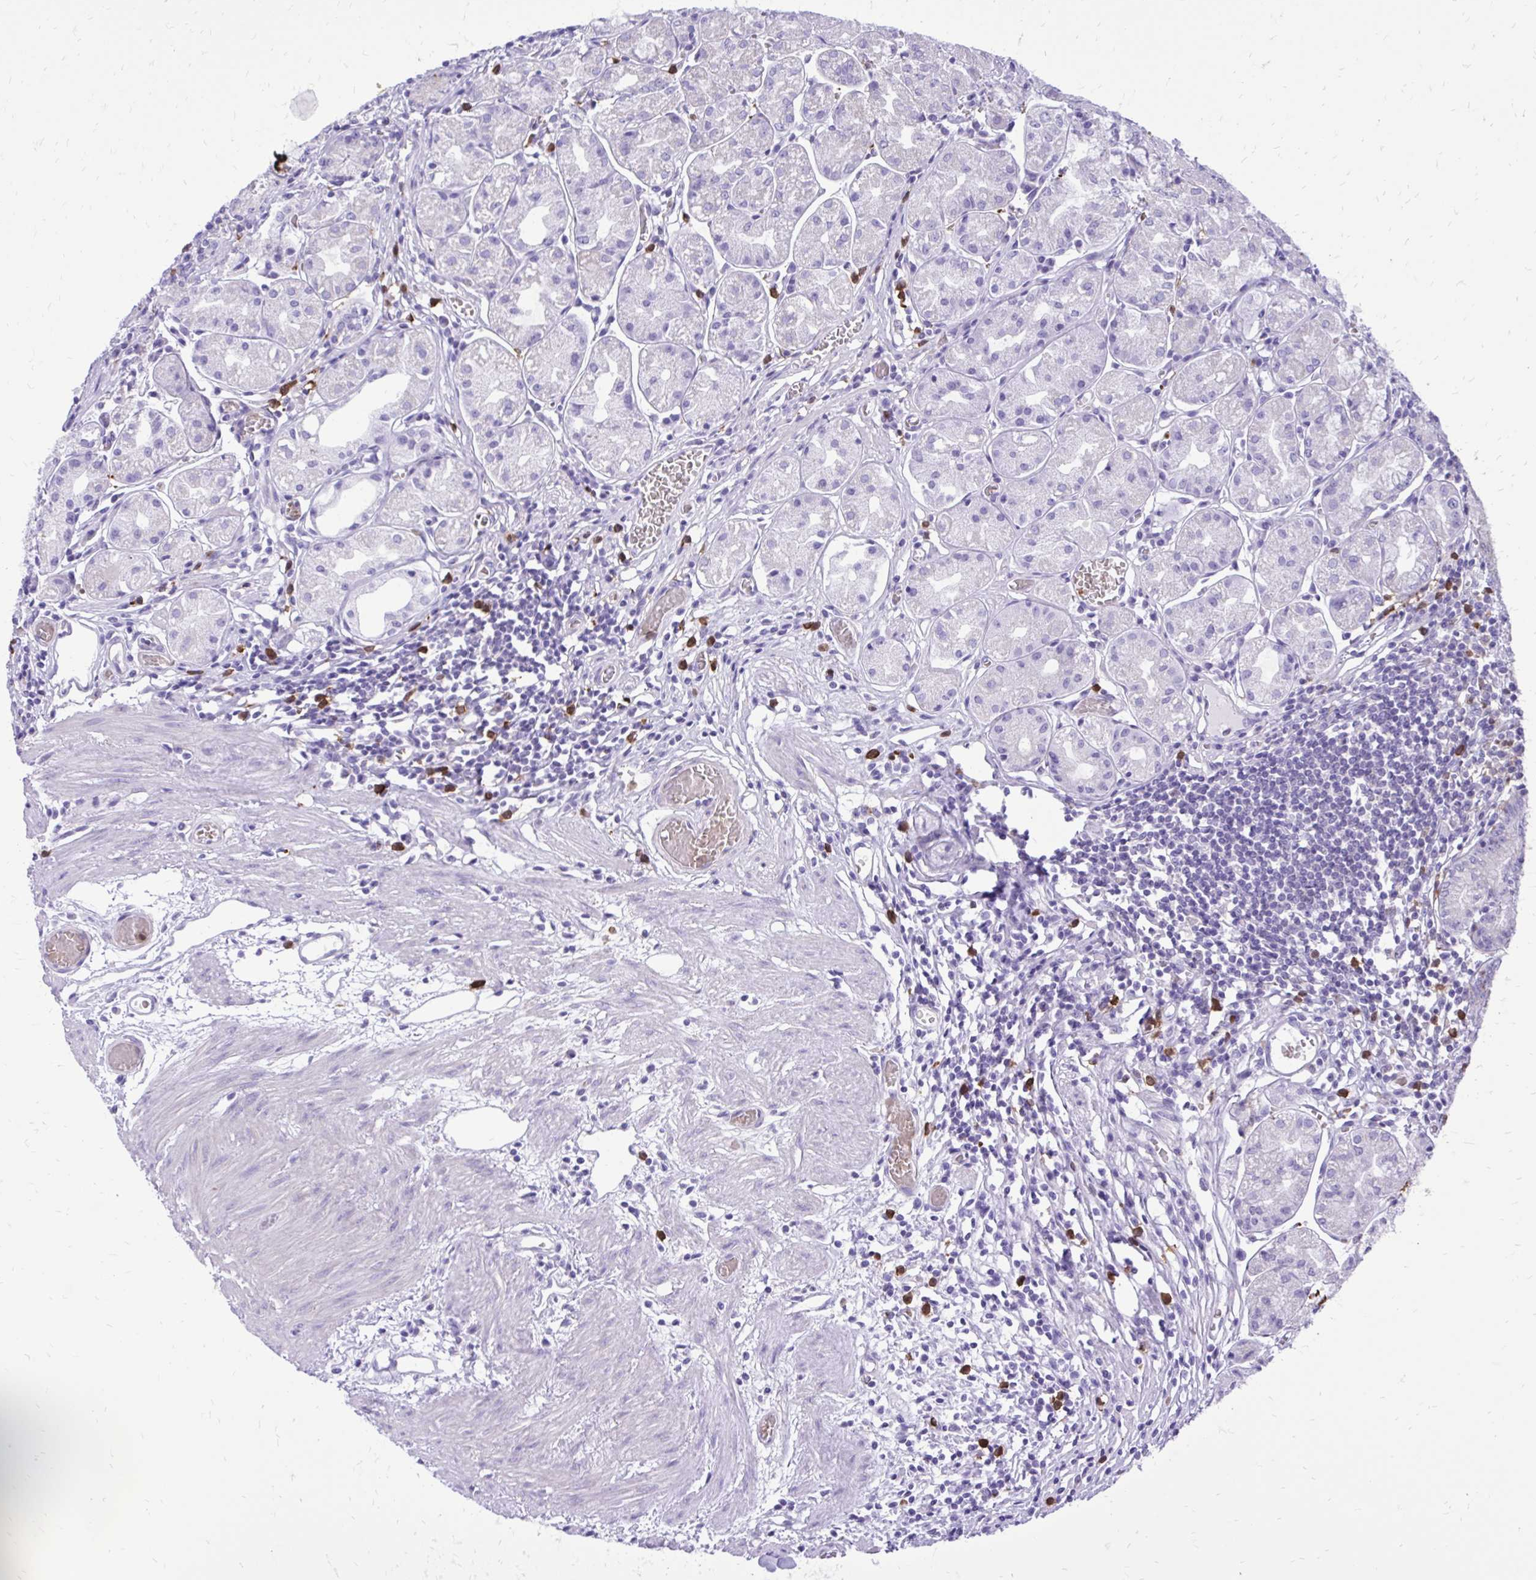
{"staining": {"intensity": "negative", "quantity": "none", "location": "none"}, "tissue": "stomach", "cell_type": "Glandular cells", "image_type": "normal", "snomed": [{"axis": "morphology", "description": "Normal tissue, NOS"}, {"axis": "topography", "description": "Stomach"}], "caption": "Glandular cells are negative for protein expression in normal human stomach. Brightfield microscopy of immunohistochemistry stained with DAB (3,3'-diaminobenzidine) (brown) and hematoxylin (blue), captured at high magnification.", "gene": "CAT", "patient": {"sex": "male", "age": 55}}